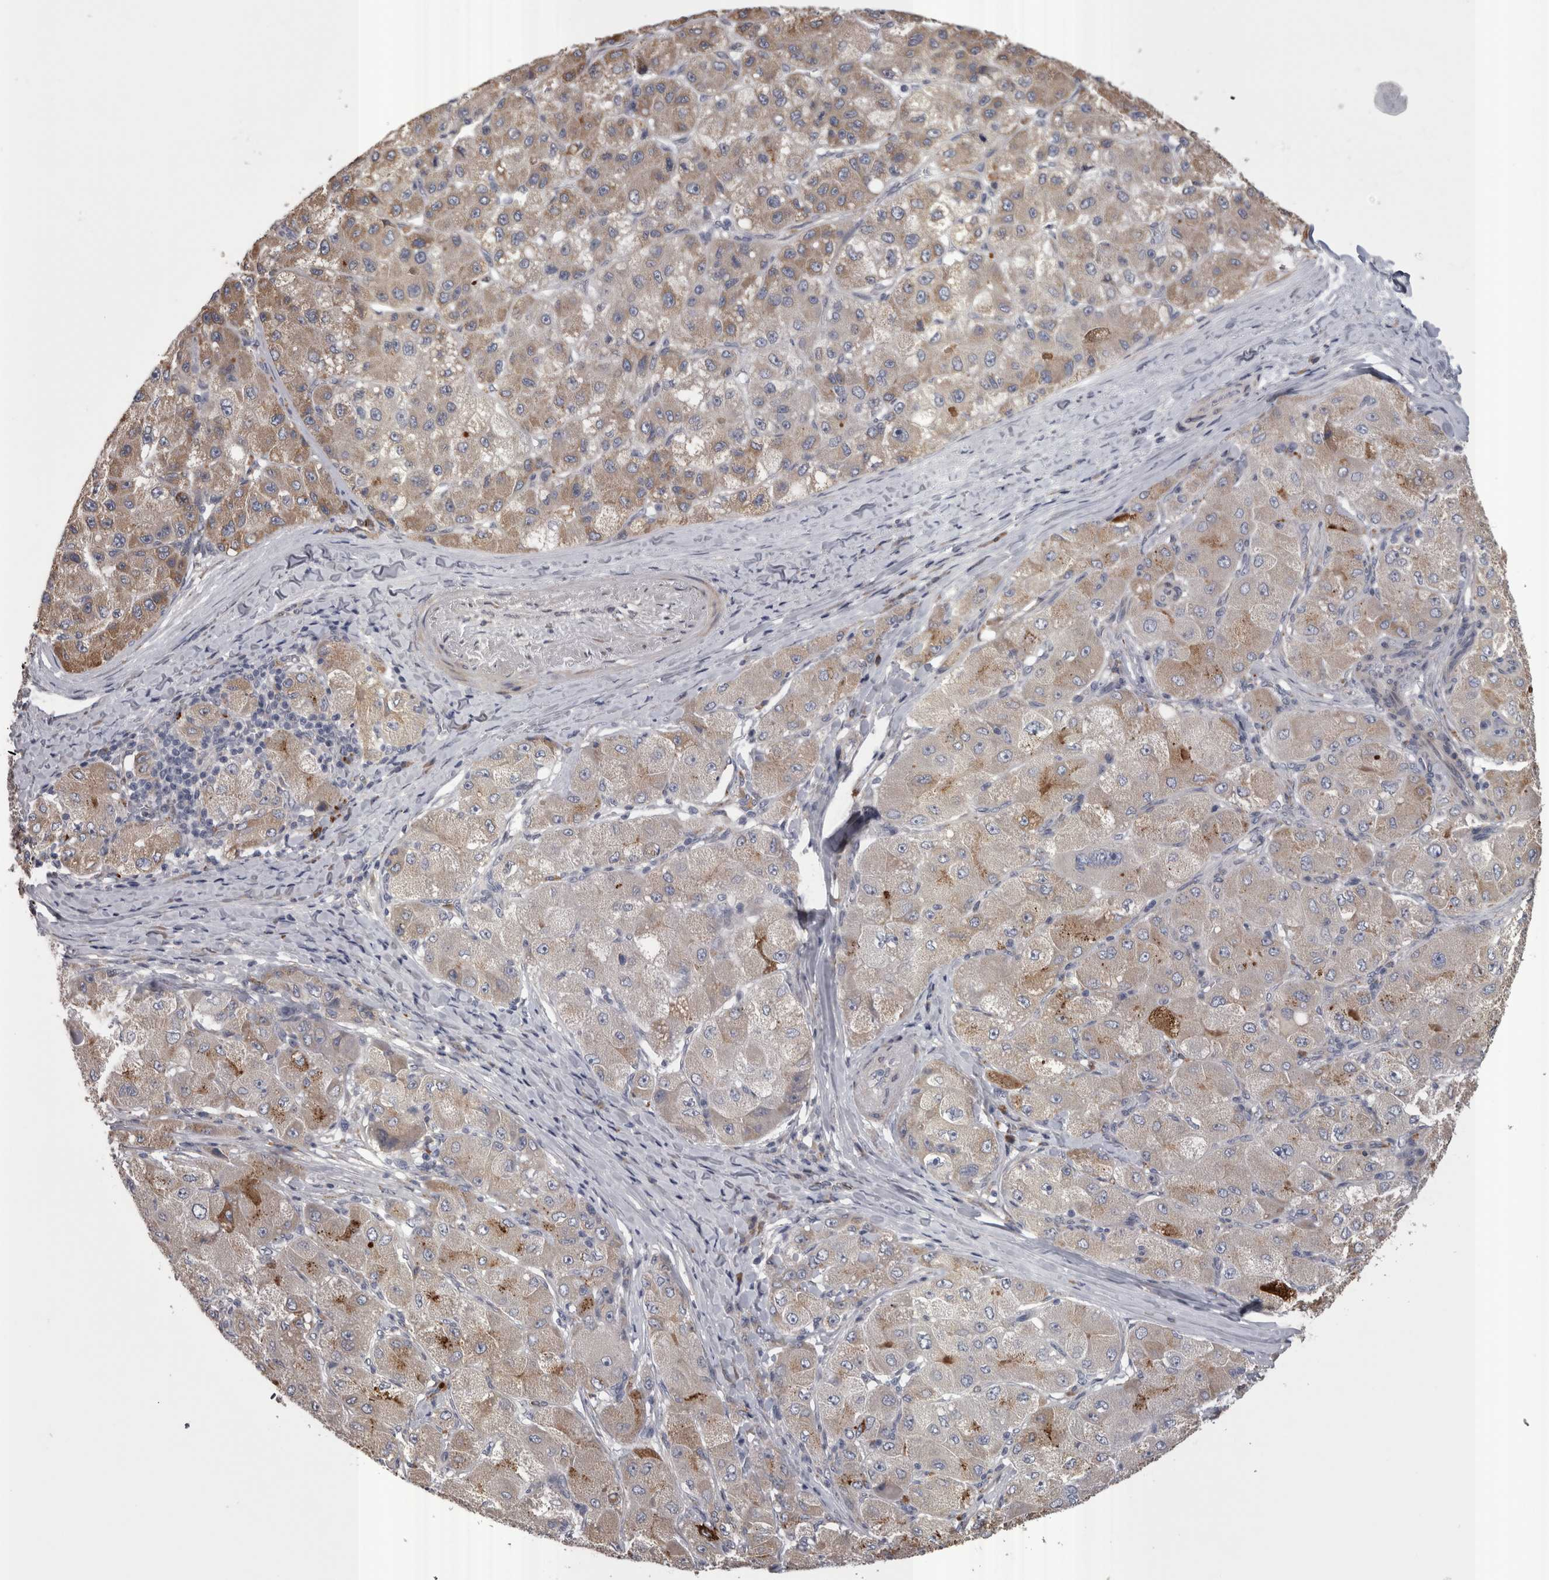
{"staining": {"intensity": "weak", "quantity": "25%-75%", "location": "cytoplasmic/membranous"}, "tissue": "liver cancer", "cell_type": "Tumor cells", "image_type": "cancer", "snomed": [{"axis": "morphology", "description": "Carcinoma, Hepatocellular, NOS"}, {"axis": "topography", "description": "Liver"}], "caption": "Approximately 25%-75% of tumor cells in liver cancer (hepatocellular carcinoma) reveal weak cytoplasmic/membranous protein positivity as visualized by brown immunohistochemical staining.", "gene": "STC1", "patient": {"sex": "male", "age": 80}}